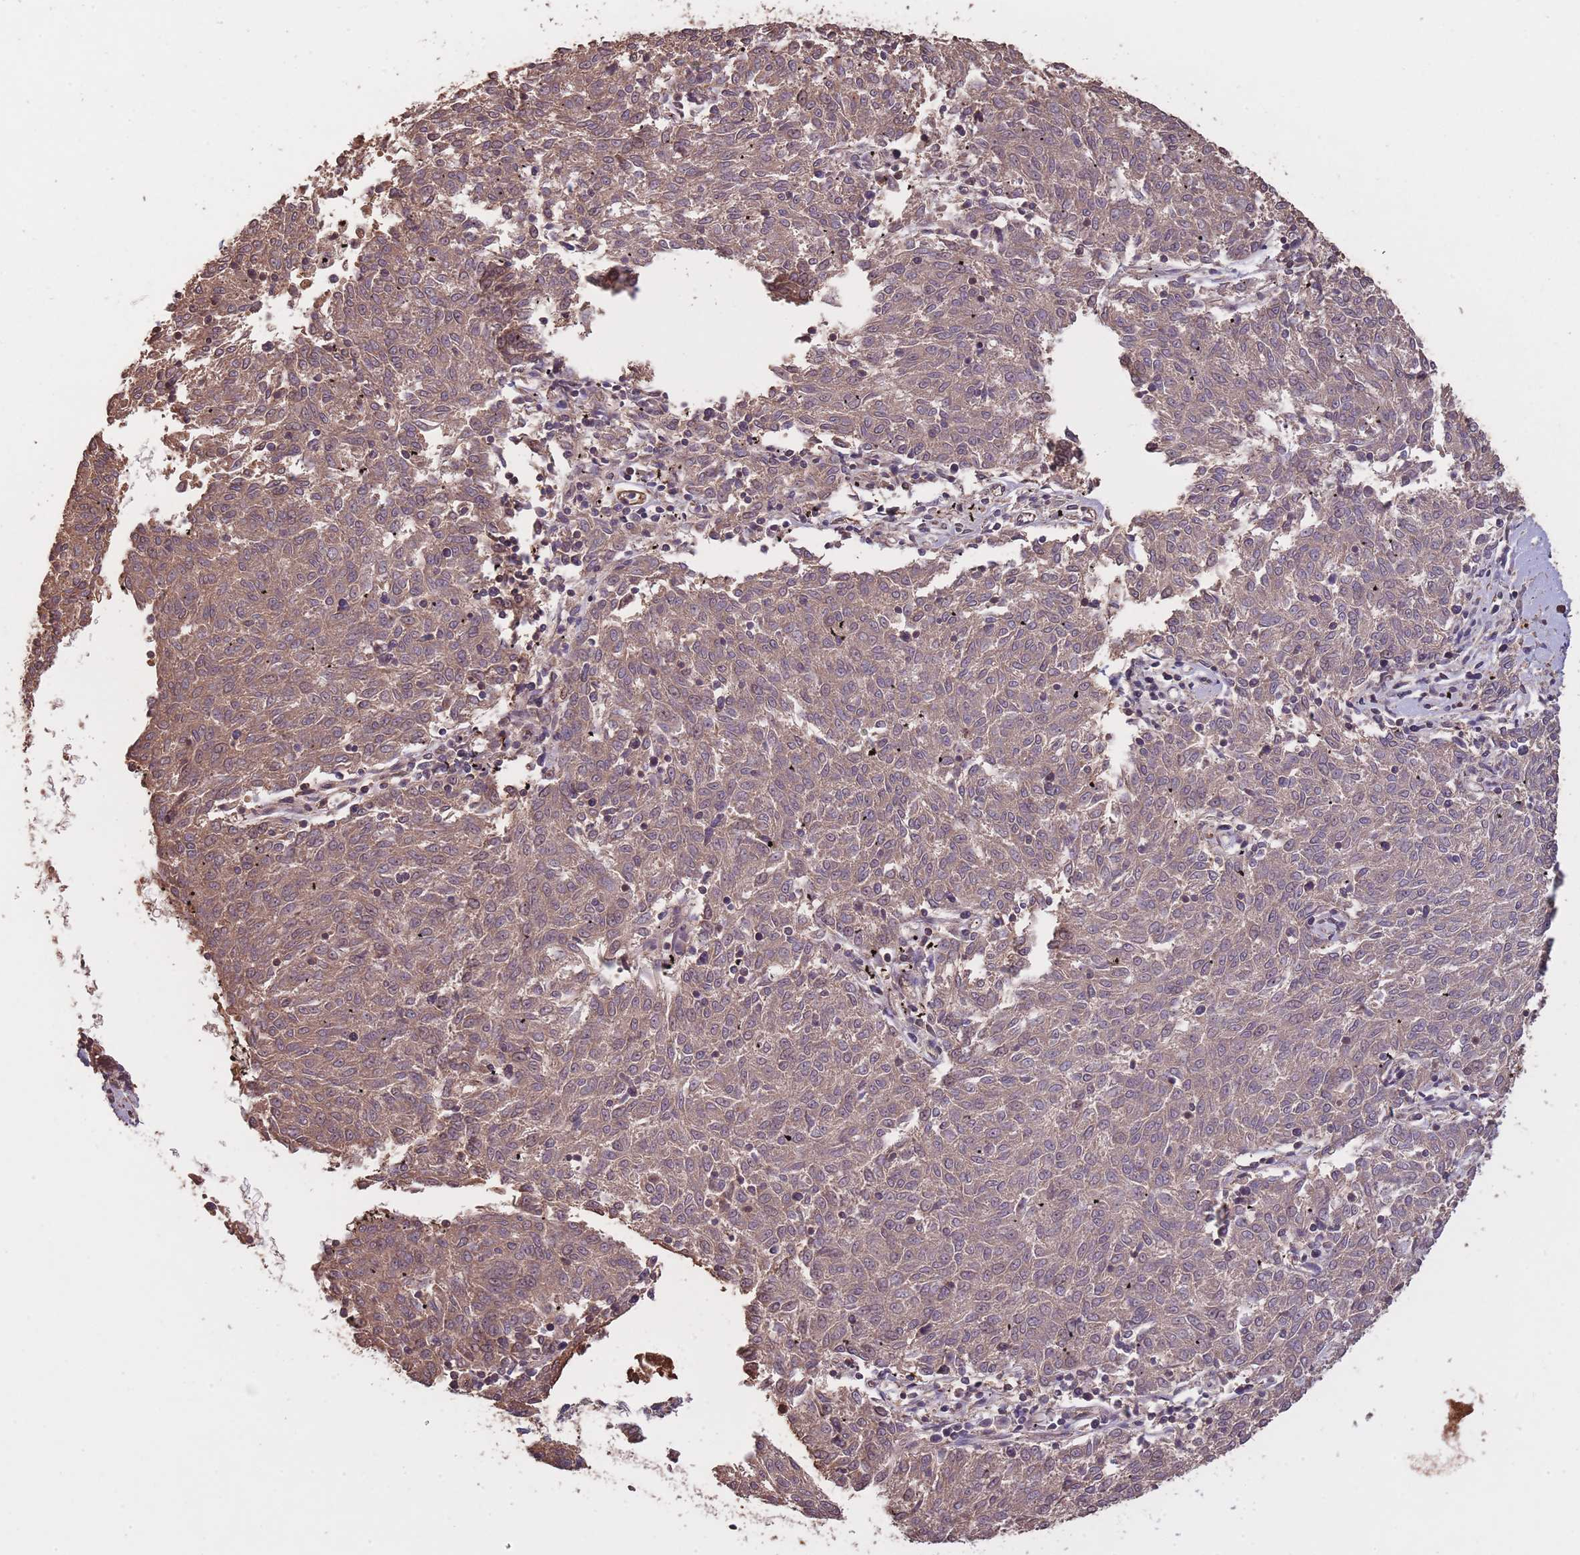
{"staining": {"intensity": "weak", "quantity": "25%-75%", "location": "cytoplasmic/membranous"}, "tissue": "melanoma", "cell_type": "Tumor cells", "image_type": "cancer", "snomed": [{"axis": "morphology", "description": "Malignant melanoma, NOS"}, {"axis": "topography", "description": "Skin"}], "caption": "Brown immunohistochemical staining in human malignant melanoma reveals weak cytoplasmic/membranous expression in approximately 25%-75% of tumor cells. (DAB IHC with brightfield microscopy, high magnification).", "gene": "ARMH3", "patient": {"sex": "female", "age": 72}}